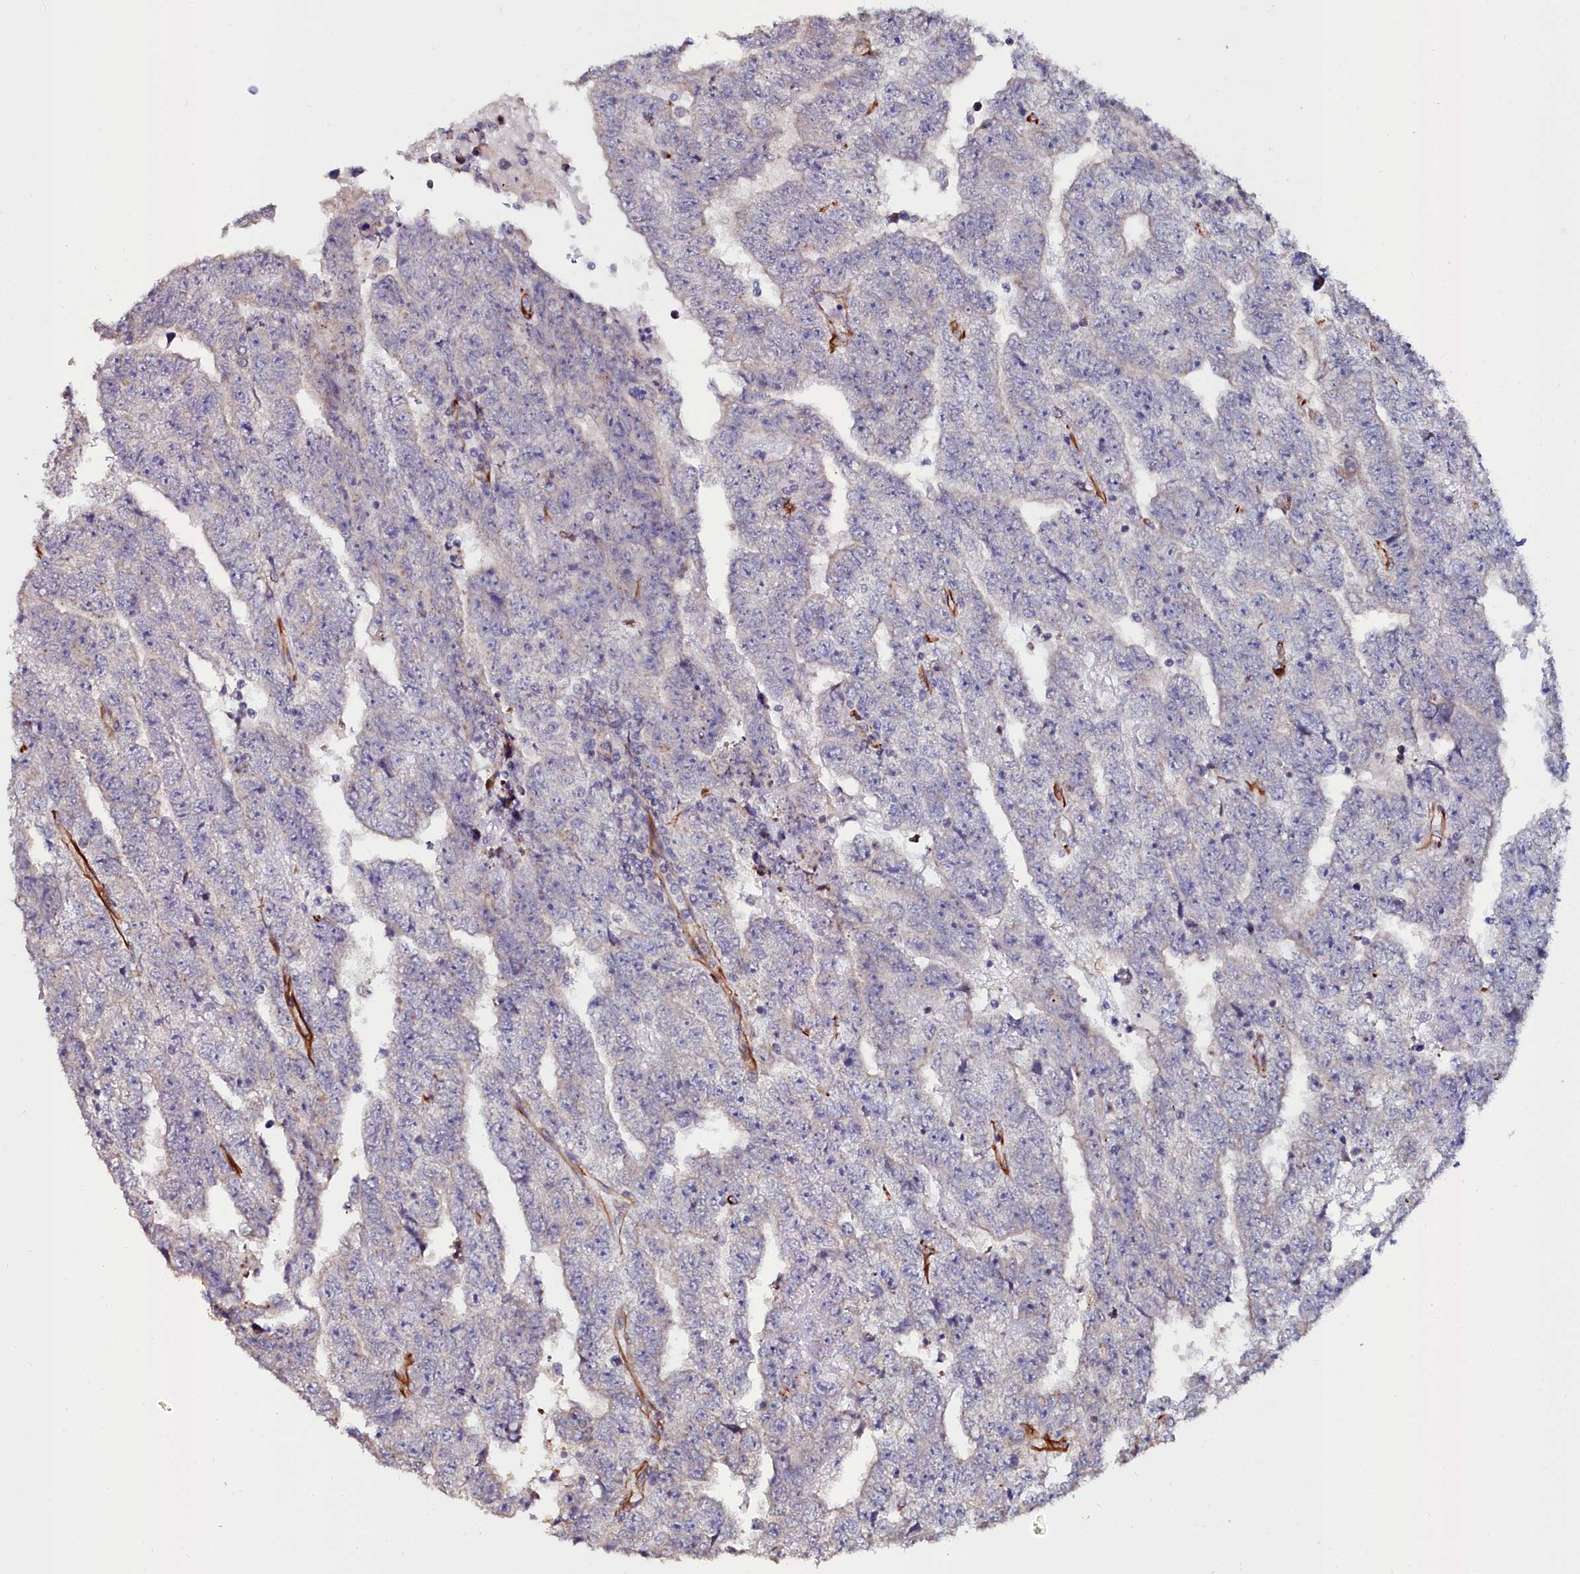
{"staining": {"intensity": "negative", "quantity": "none", "location": "none"}, "tissue": "testis cancer", "cell_type": "Tumor cells", "image_type": "cancer", "snomed": [{"axis": "morphology", "description": "Carcinoma, Embryonal, NOS"}, {"axis": "topography", "description": "Testis"}], "caption": "Testis cancer was stained to show a protein in brown. There is no significant staining in tumor cells.", "gene": "C4orf19", "patient": {"sex": "male", "age": 25}}